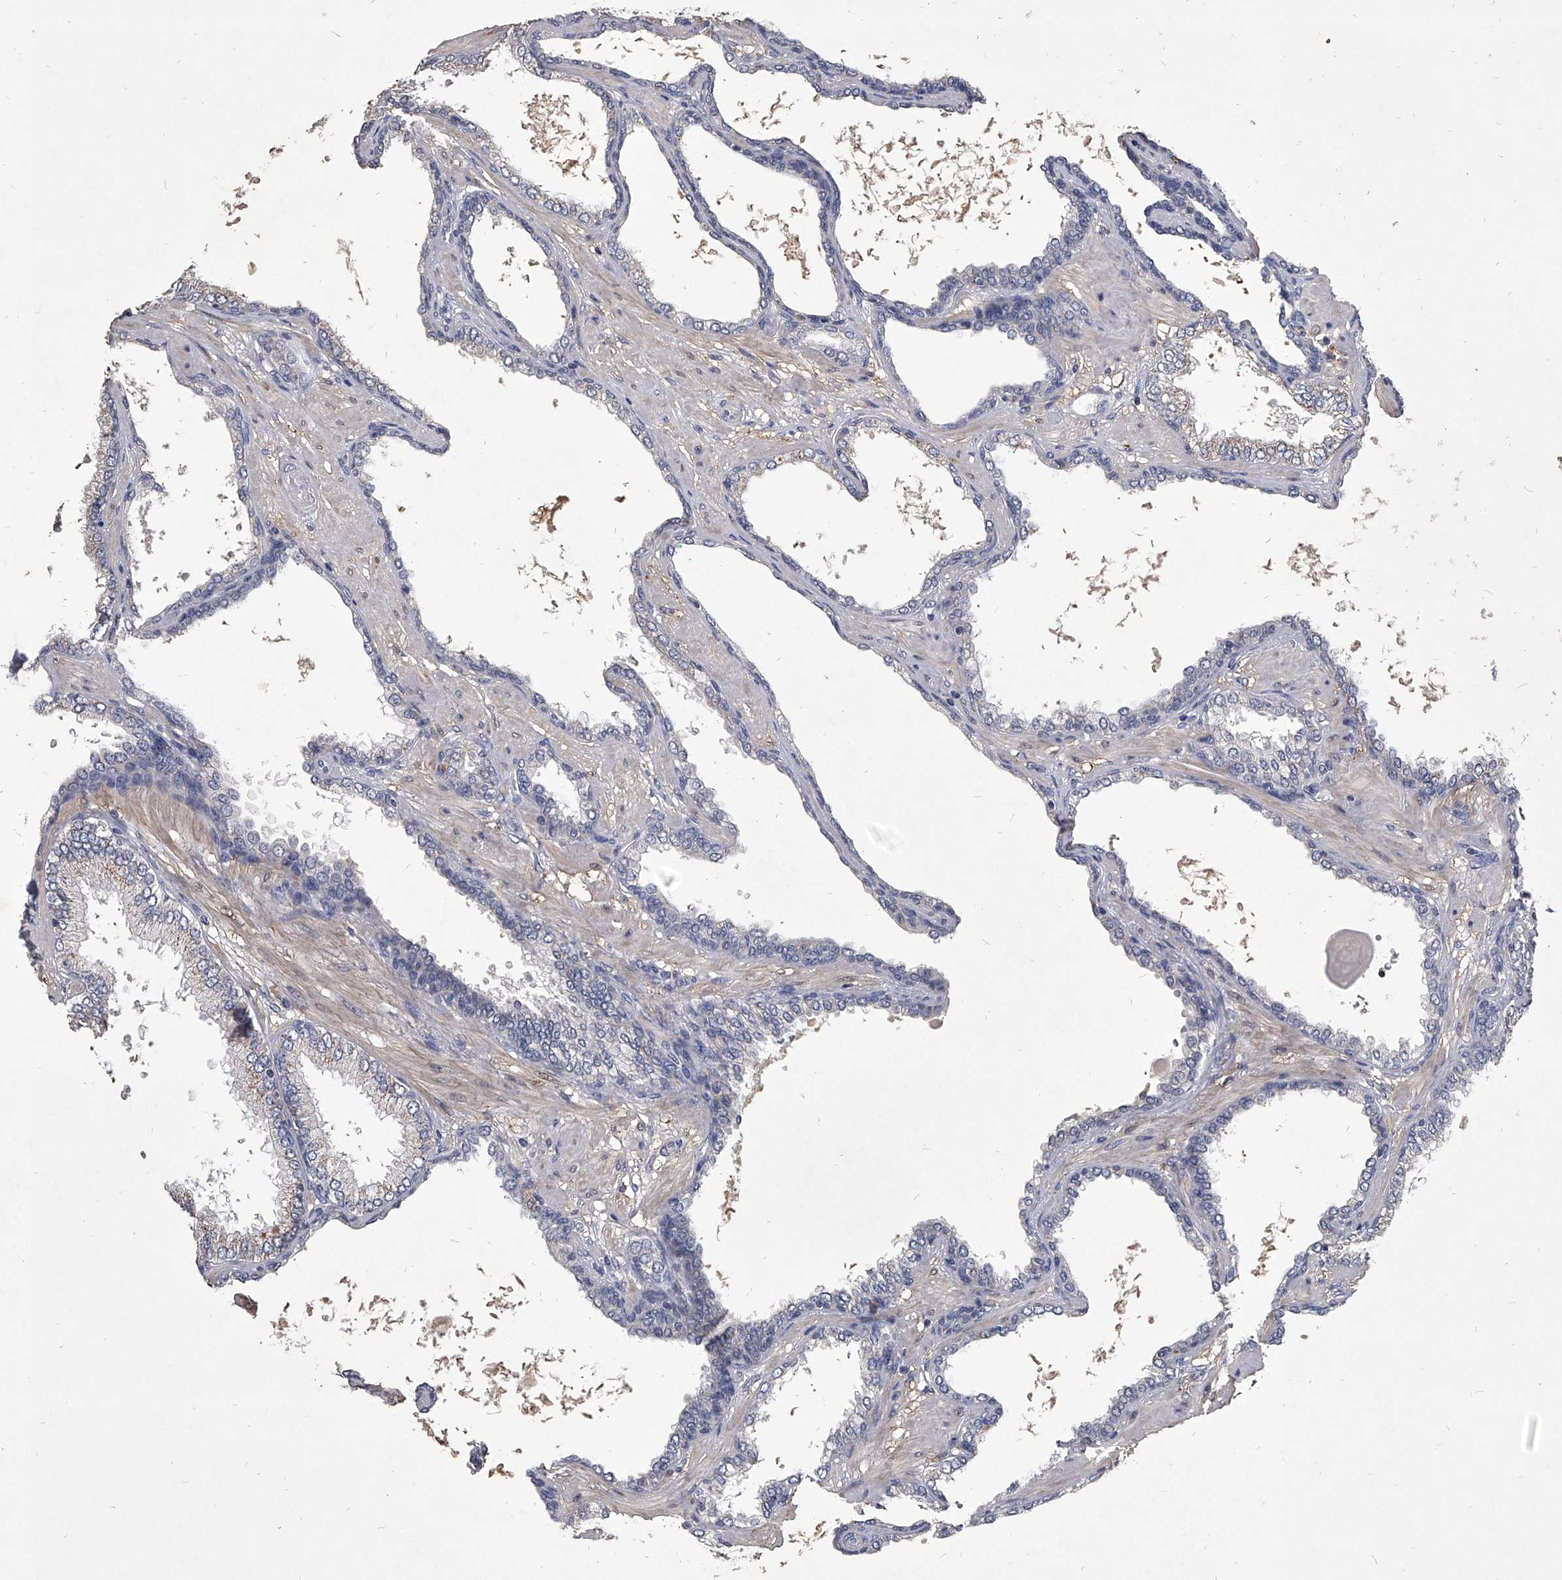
{"staining": {"intensity": "negative", "quantity": "none", "location": "none"}, "tissue": "prostate cancer", "cell_type": "Tumor cells", "image_type": "cancer", "snomed": [{"axis": "morphology", "description": "Adenocarcinoma, Low grade"}, {"axis": "topography", "description": "Prostate"}], "caption": "Tumor cells show no significant protein positivity in prostate cancer.", "gene": "NRP1", "patient": {"sex": "male", "age": 60}}